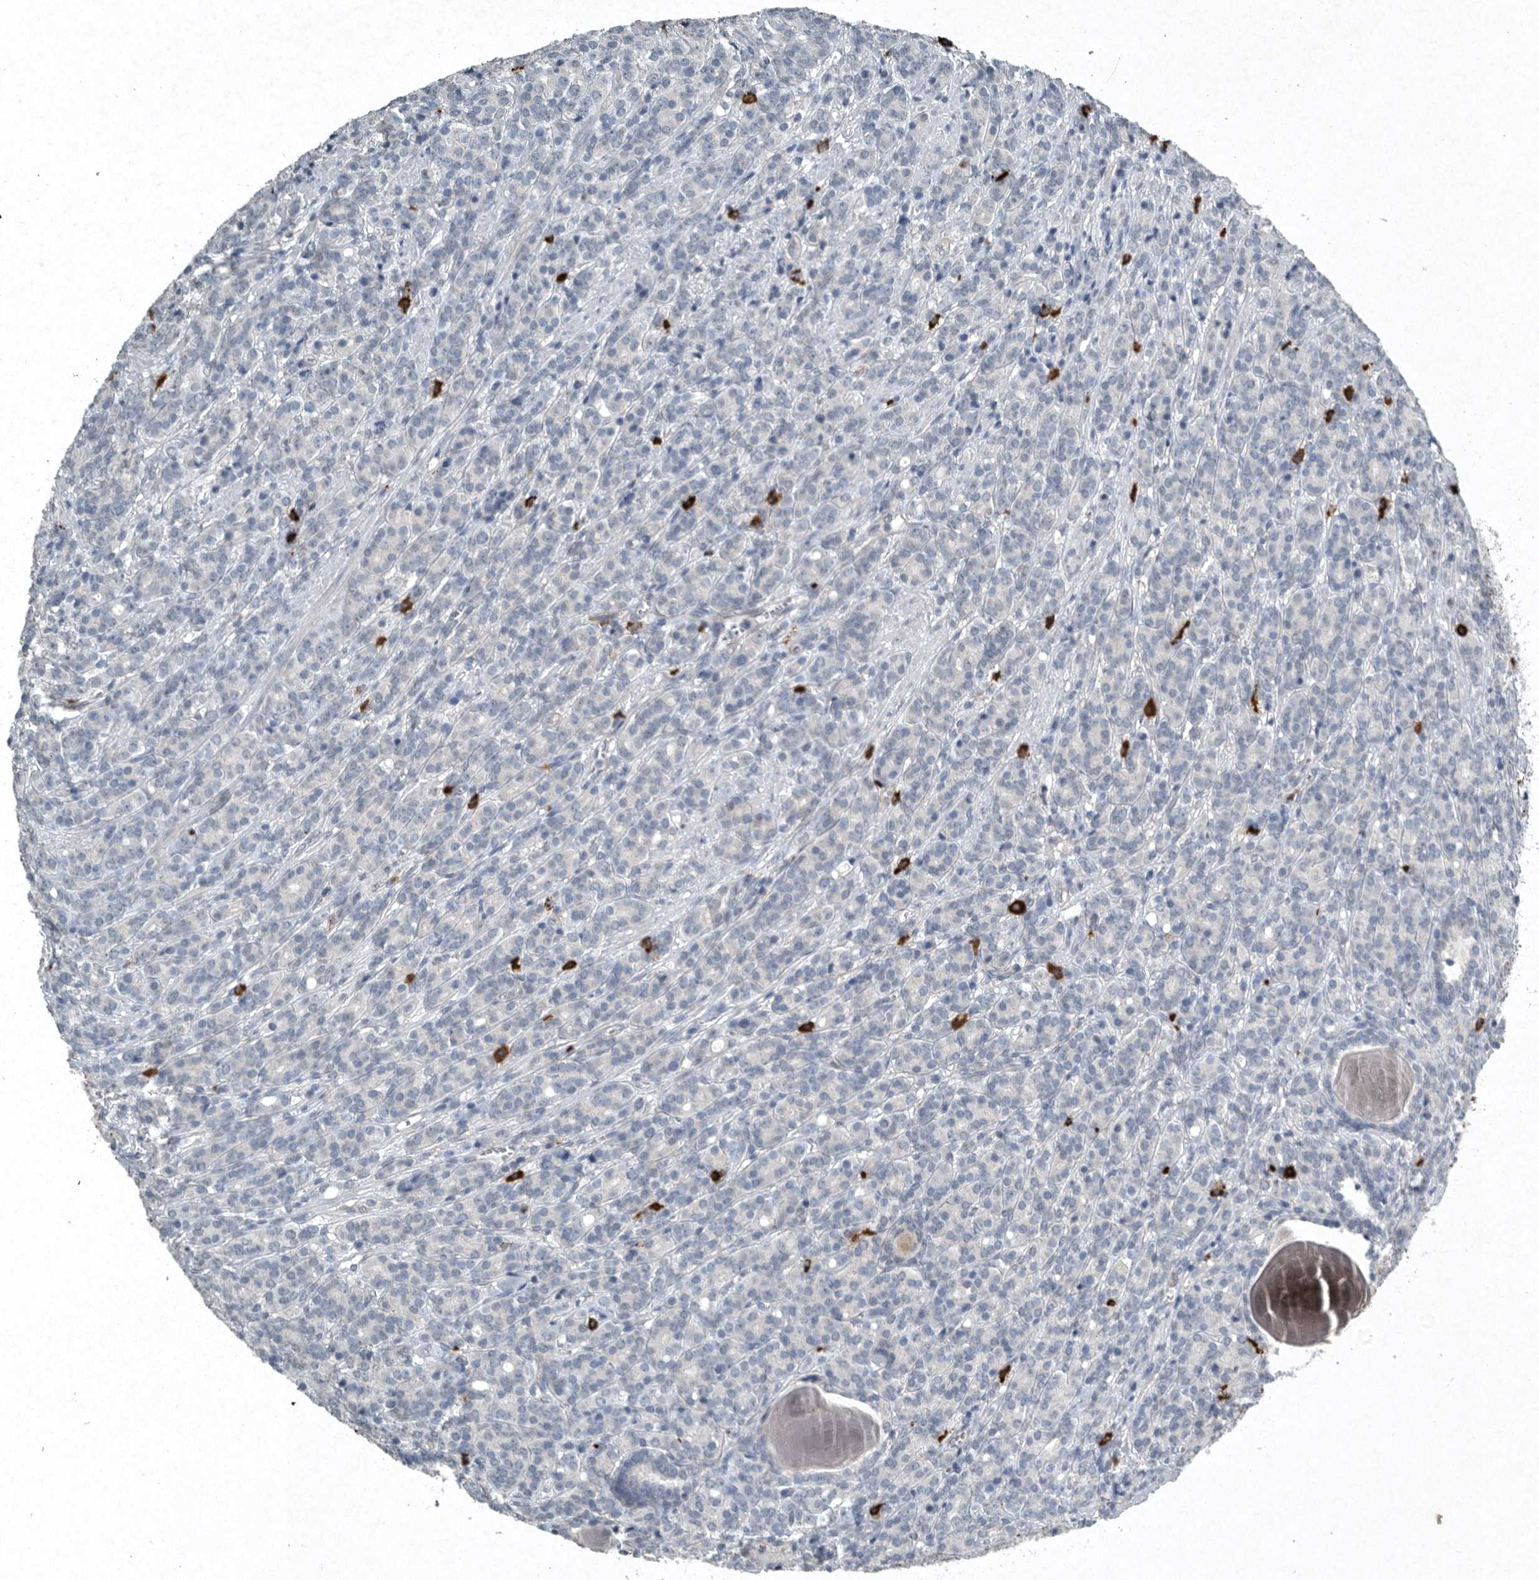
{"staining": {"intensity": "negative", "quantity": "none", "location": "none"}, "tissue": "prostate cancer", "cell_type": "Tumor cells", "image_type": "cancer", "snomed": [{"axis": "morphology", "description": "Adenocarcinoma, High grade"}, {"axis": "topography", "description": "Prostate"}], "caption": "Tumor cells are negative for protein expression in human high-grade adenocarcinoma (prostate).", "gene": "IL20", "patient": {"sex": "male", "age": 62}}